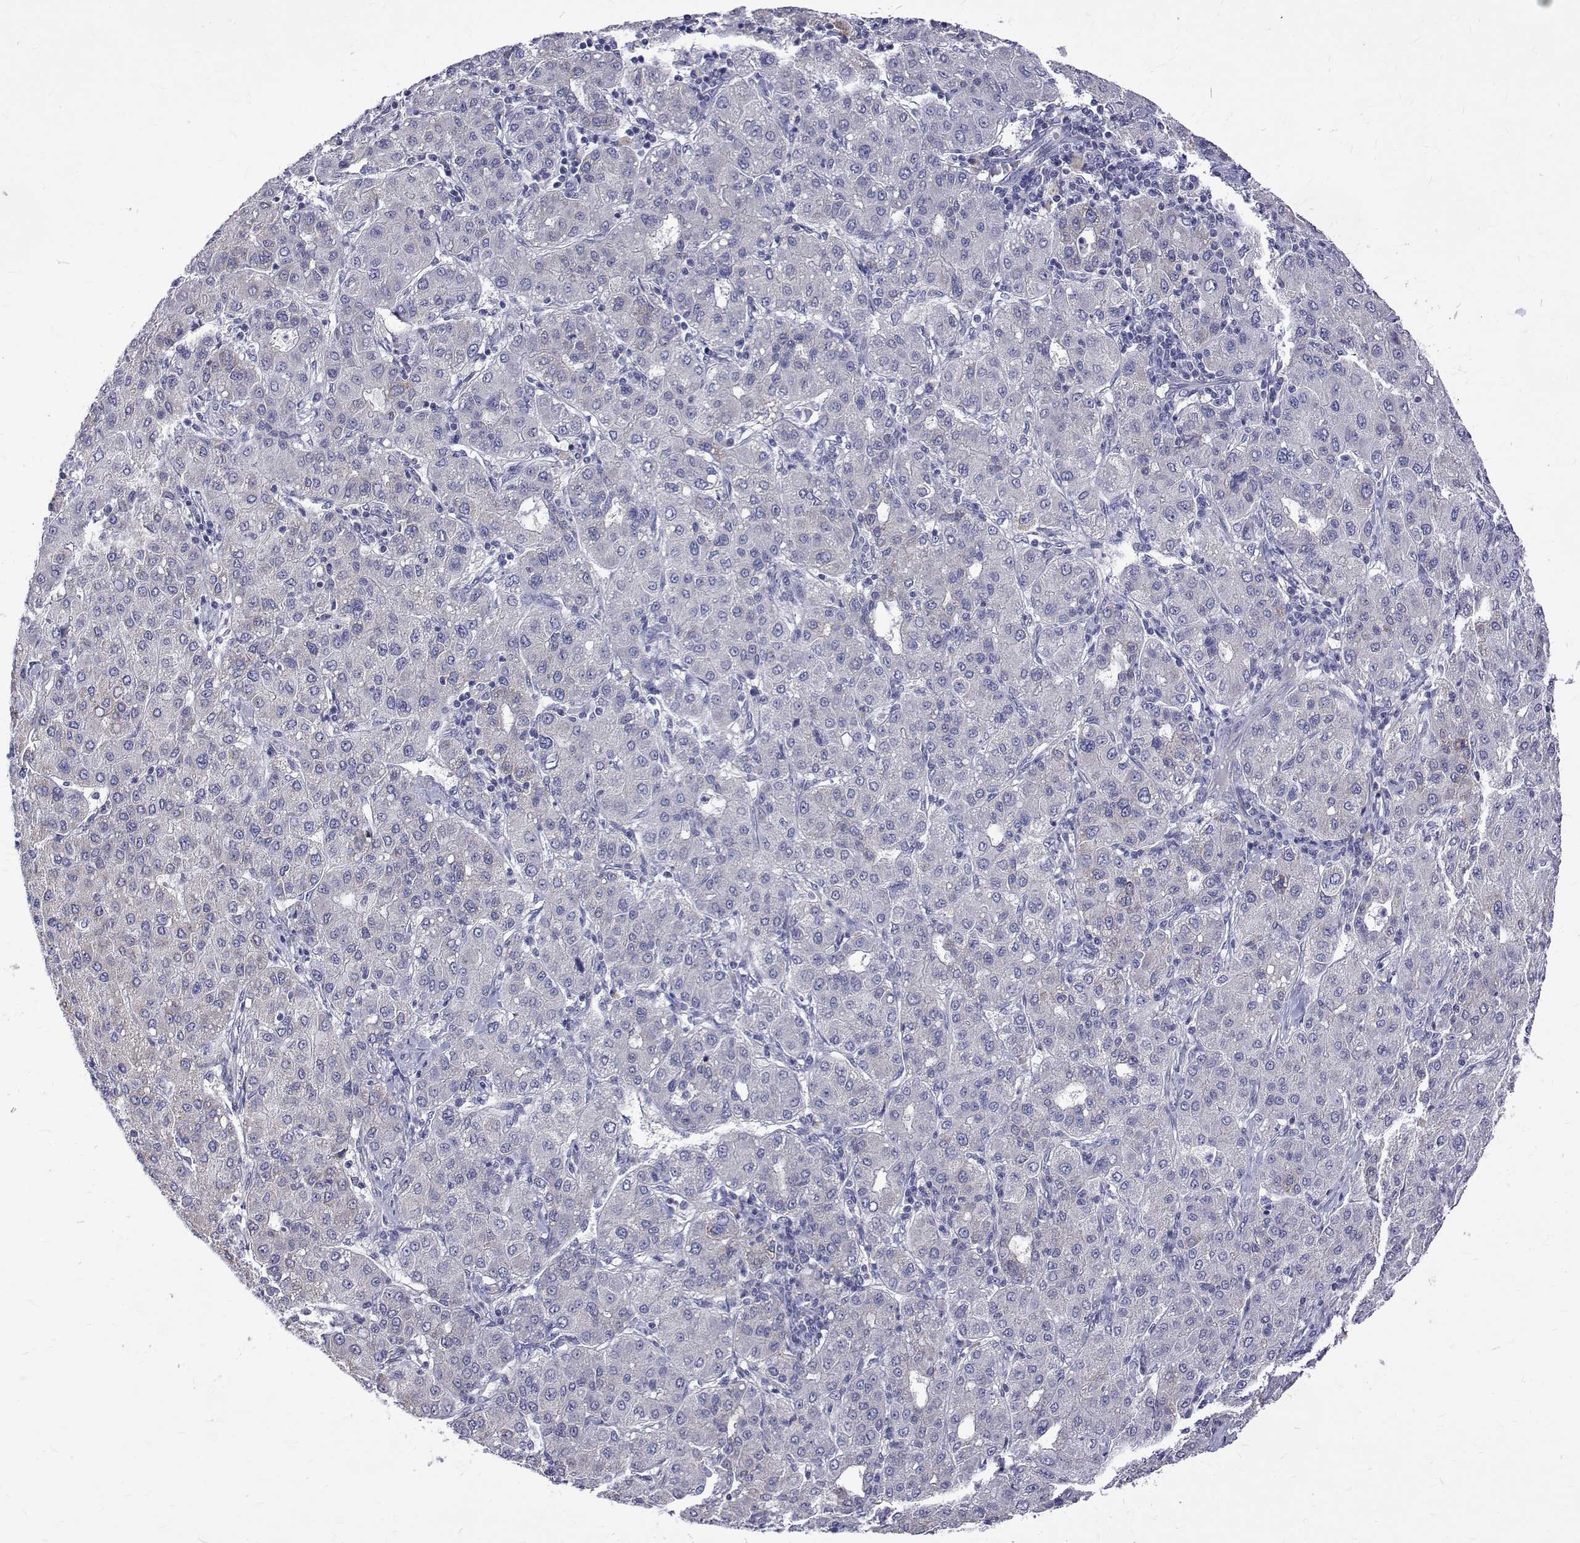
{"staining": {"intensity": "negative", "quantity": "none", "location": "none"}, "tissue": "liver cancer", "cell_type": "Tumor cells", "image_type": "cancer", "snomed": [{"axis": "morphology", "description": "Carcinoma, Hepatocellular, NOS"}, {"axis": "topography", "description": "Liver"}], "caption": "A micrograph of liver cancer (hepatocellular carcinoma) stained for a protein displays no brown staining in tumor cells.", "gene": "PADI1", "patient": {"sex": "male", "age": 65}}